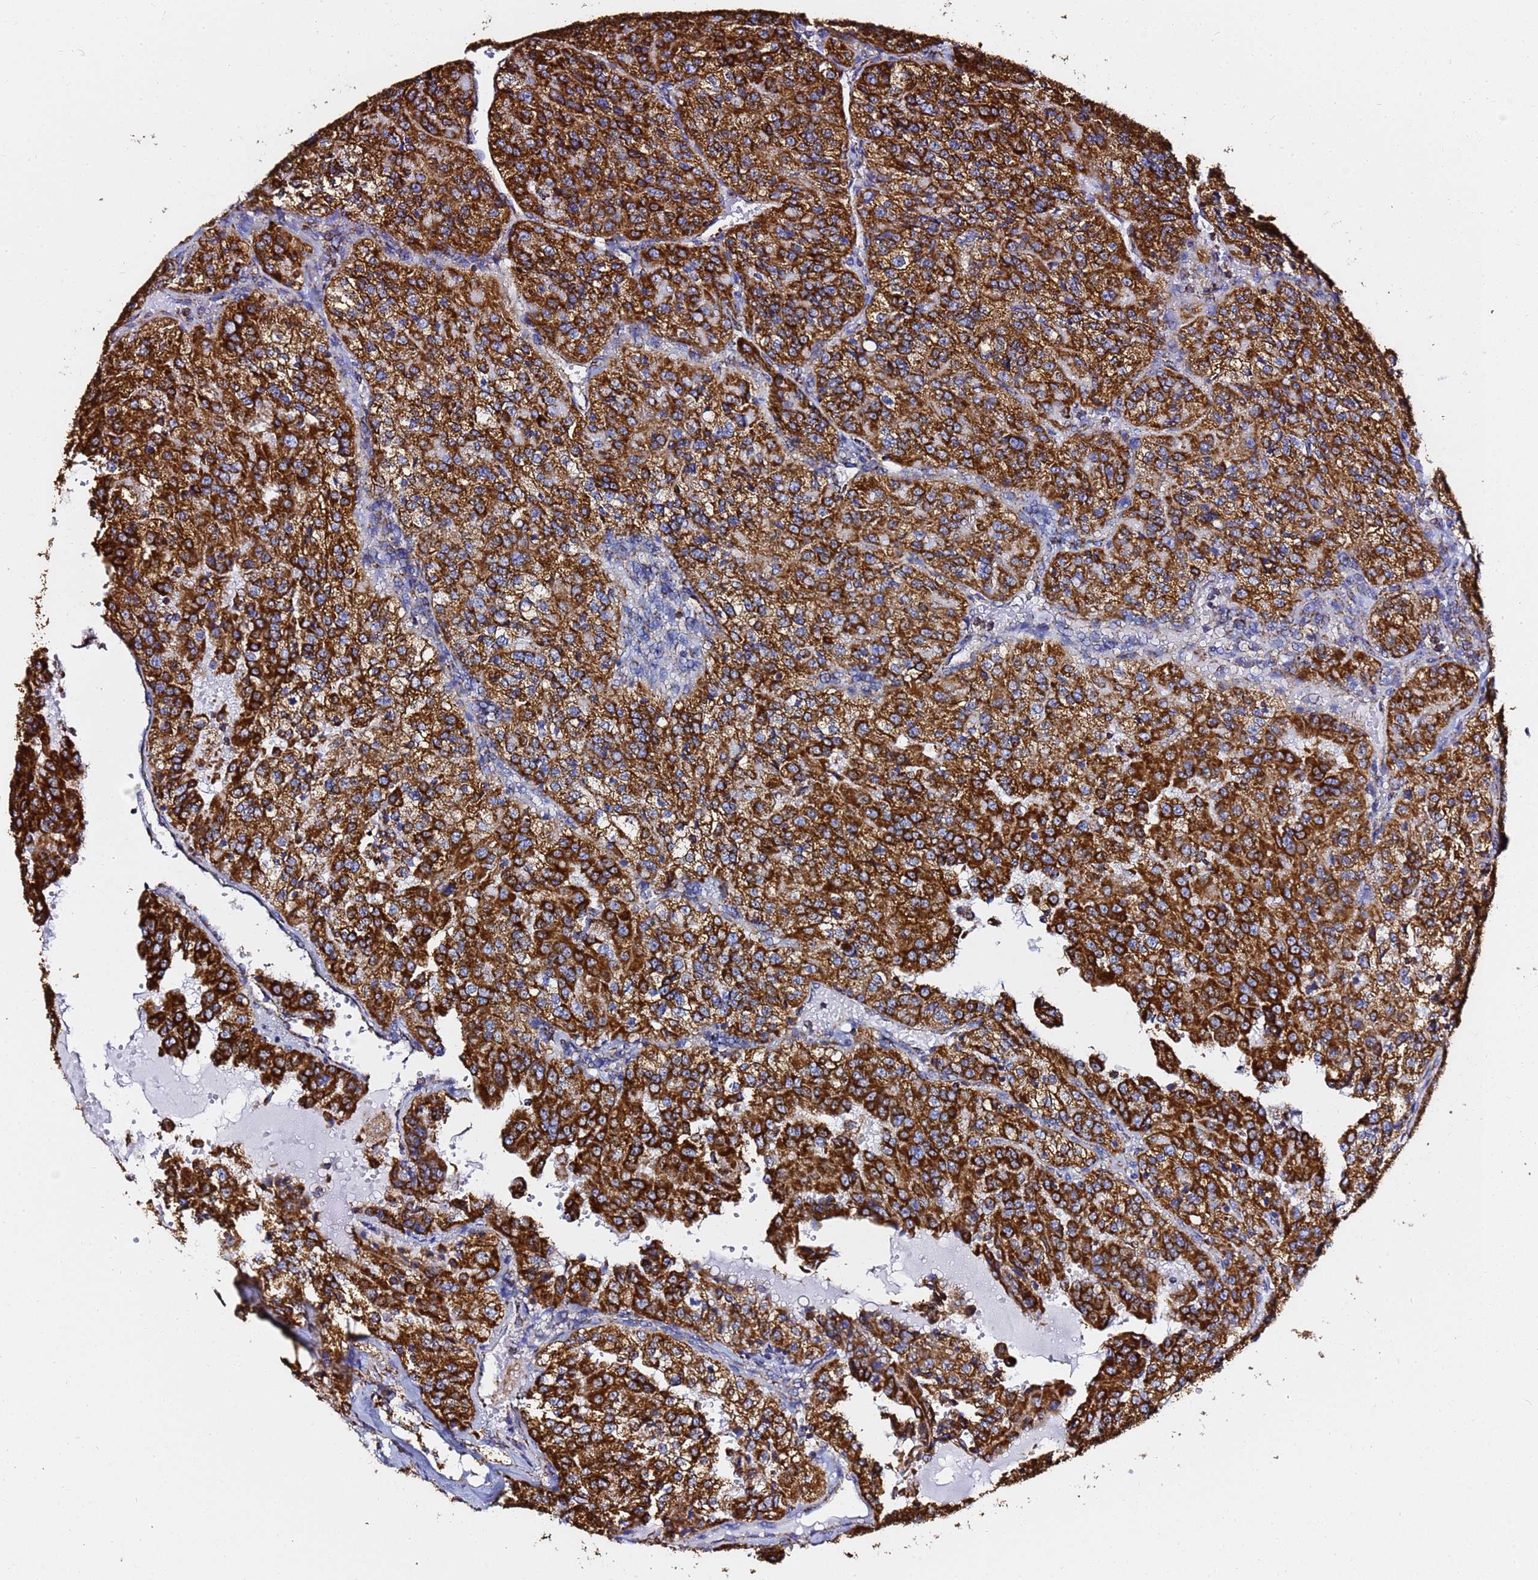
{"staining": {"intensity": "strong", "quantity": ">75%", "location": "cytoplasmic/membranous"}, "tissue": "renal cancer", "cell_type": "Tumor cells", "image_type": "cancer", "snomed": [{"axis": "morphology", "description": "Adenocarcinoma, NOS"}, {"axis": "topography", "description": "Kidney"}], "caption": "Immunohistochemical staining of human adenocarcinoma (renal) displays high levels of strong cytoplasmic/membranous staining in approximately >75% of tumor cells. (Stains: DAB (3,3'-diaminobenzidine) in brown, nuclei in blue, Microscopy: brightfield microscopy at high magnification).", "gene": "PHB2", "patient": {"sex": "female", "age": 63}}